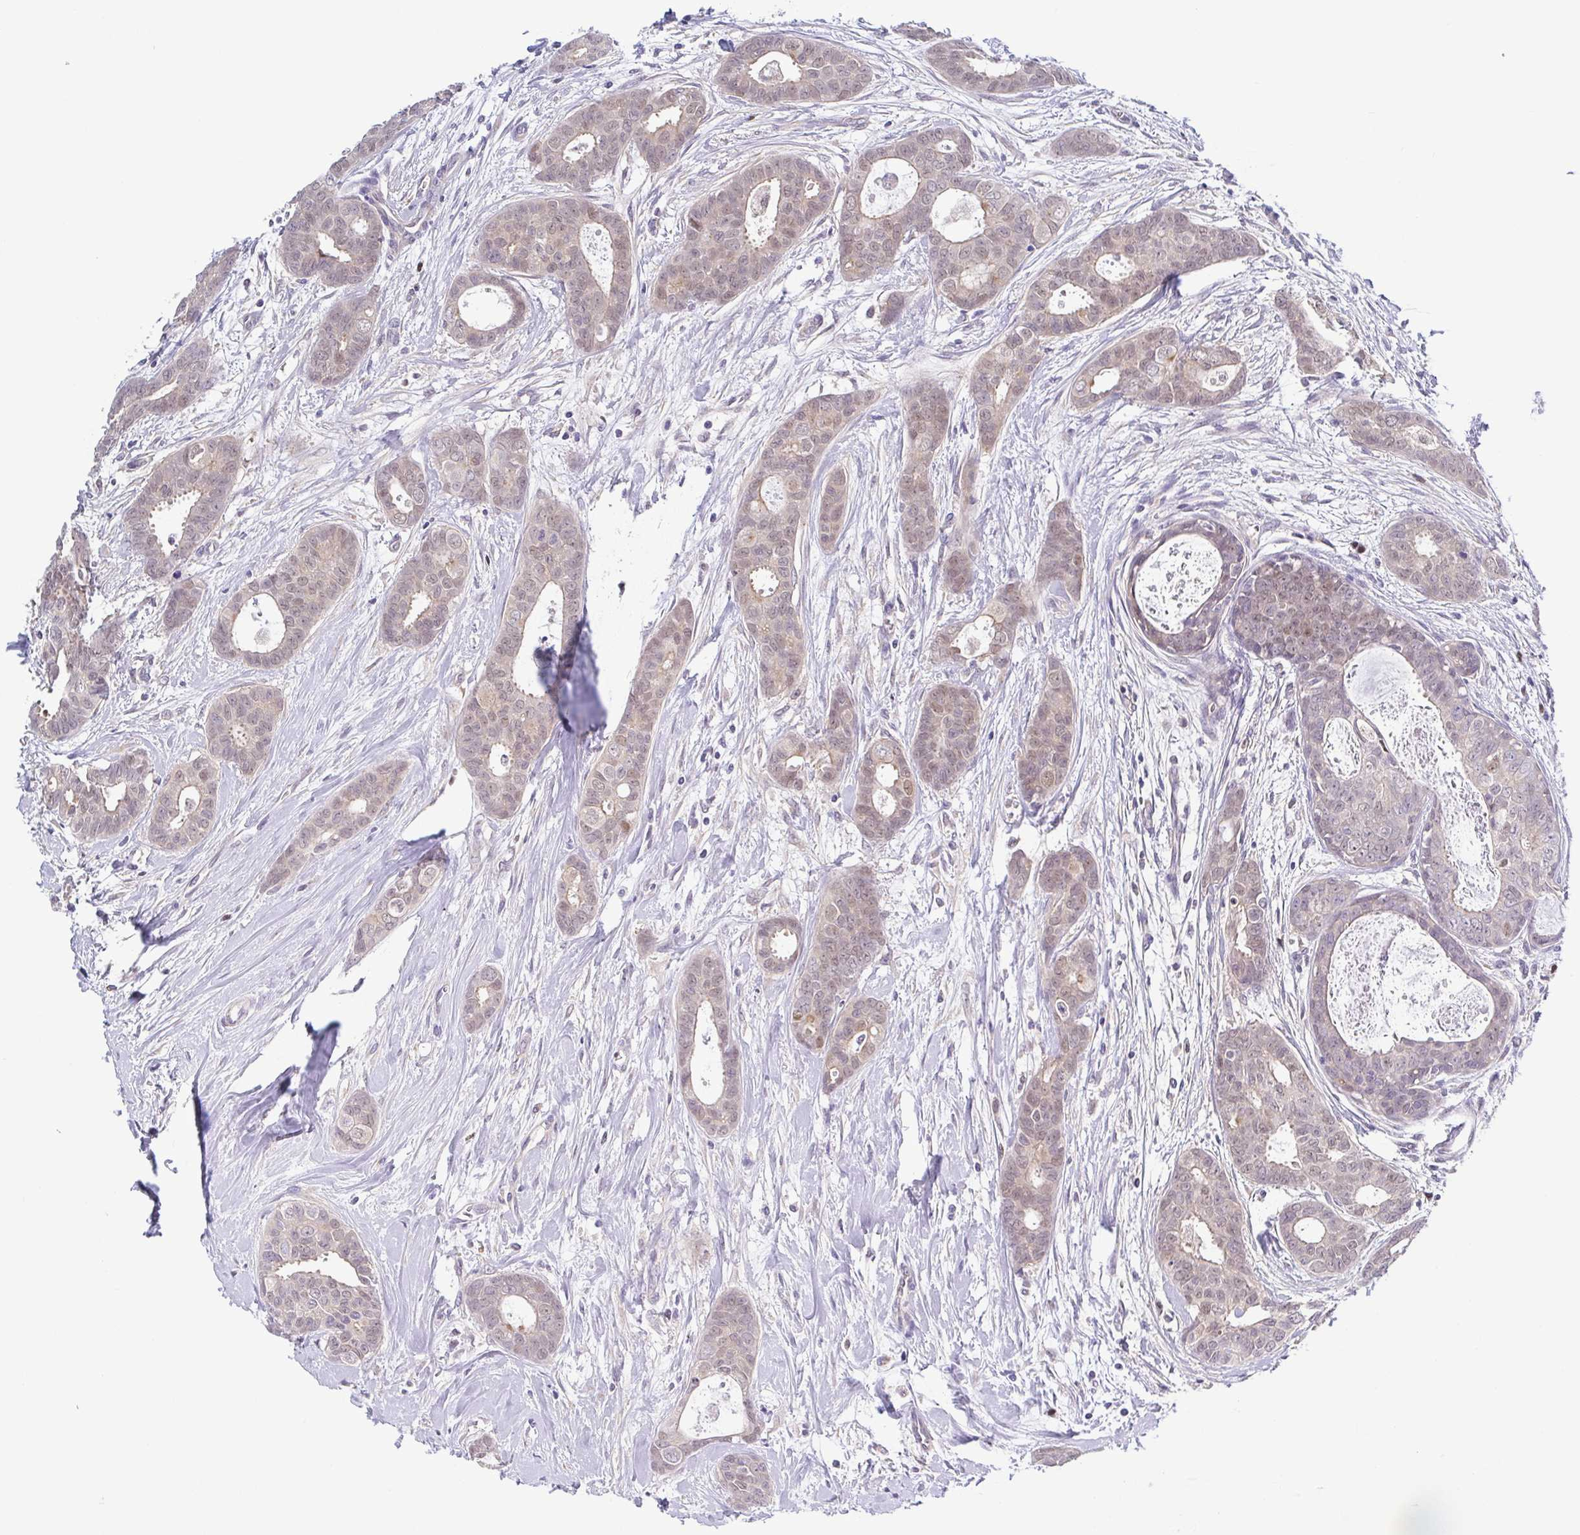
{"staining": {"intensity": "weak", "quantity": "25%-75%", "location": "cytoplasmic/membranous,nuclear"}, "tissue": "breast cancer", "cell_type": "Tumor cells", "image_type": "cancer", "snomed": [{"axis": "morphology", "description": "Duct carcinoma"}, {"axis": "topography", "description": "Breast"}], "caption": "Protein staining by IHC shows weak cytoplasmic/membranous and nuclear expression in approximately 25%-75% of tumor cells in breast cancer (invasive ductal carcinoma). (brown staining indicates protein expression, while blue staining denotes nuclei).", "gene": "UBE2Q1", "patient": {"sex": "female", "age": 45}}